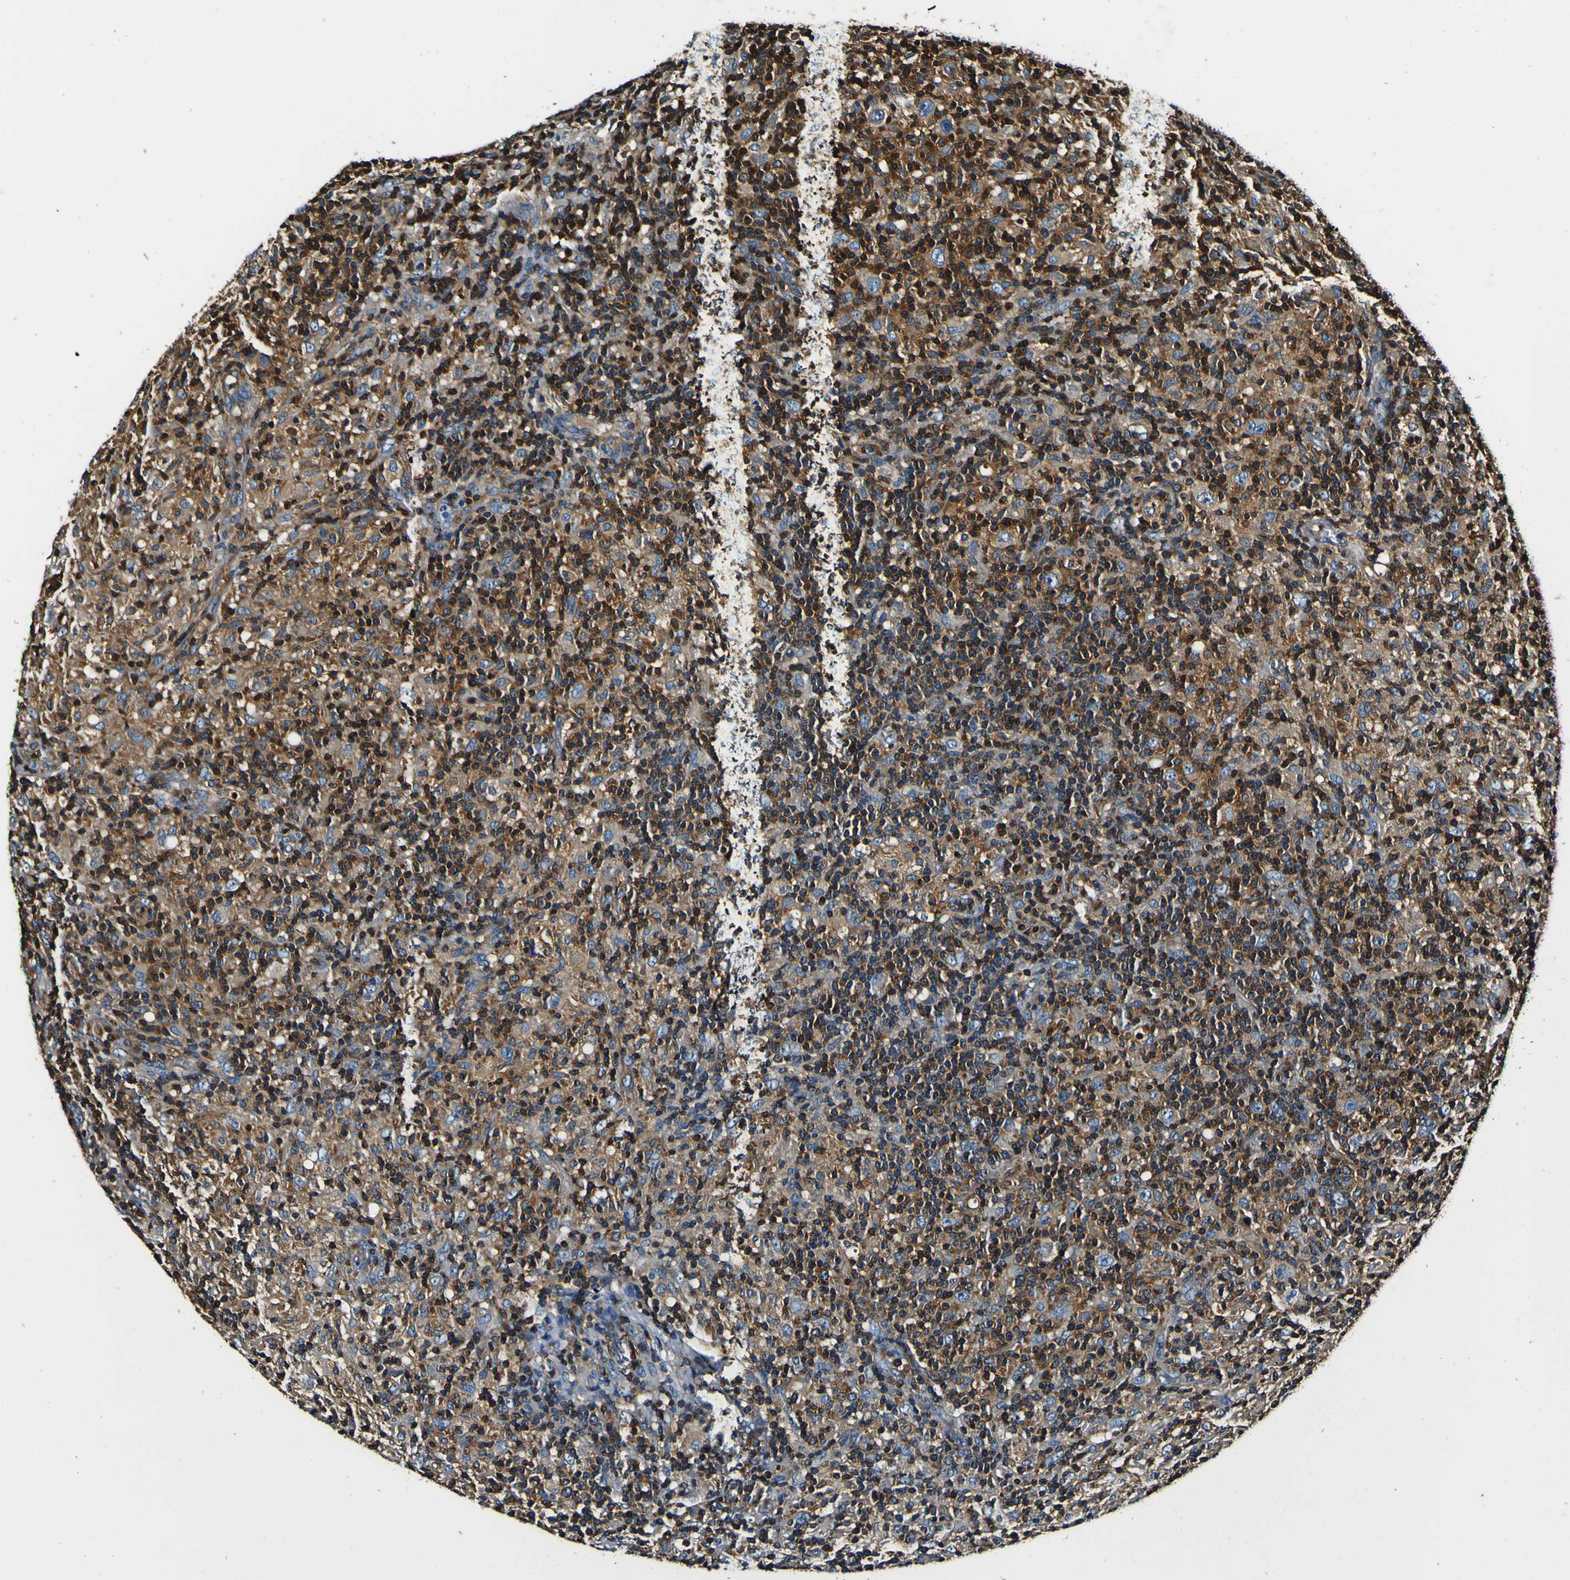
{"staining": {"intensity": "weak", "quantity": ">75%", "location": "cytoplasmic/membranous"}, "tissue": "lymphoma", "cell_type": "Tumor cells", "image_type": "cancer", "snomed": [{"axis": "morphology", "description": "Hodgkin's disease, NOS"}, {"axis": "topography", "description": "Lymph node"}], "caption": "Hodgkin's disease stained for a protein exhibits weak cytoplasmic/membranous positivity in tumor cells. The protein of interest is shown in brown color, while the nuclei are stained blue.", "gene": "RHOT2", "patient": {"sex": "male", "age": 70}}